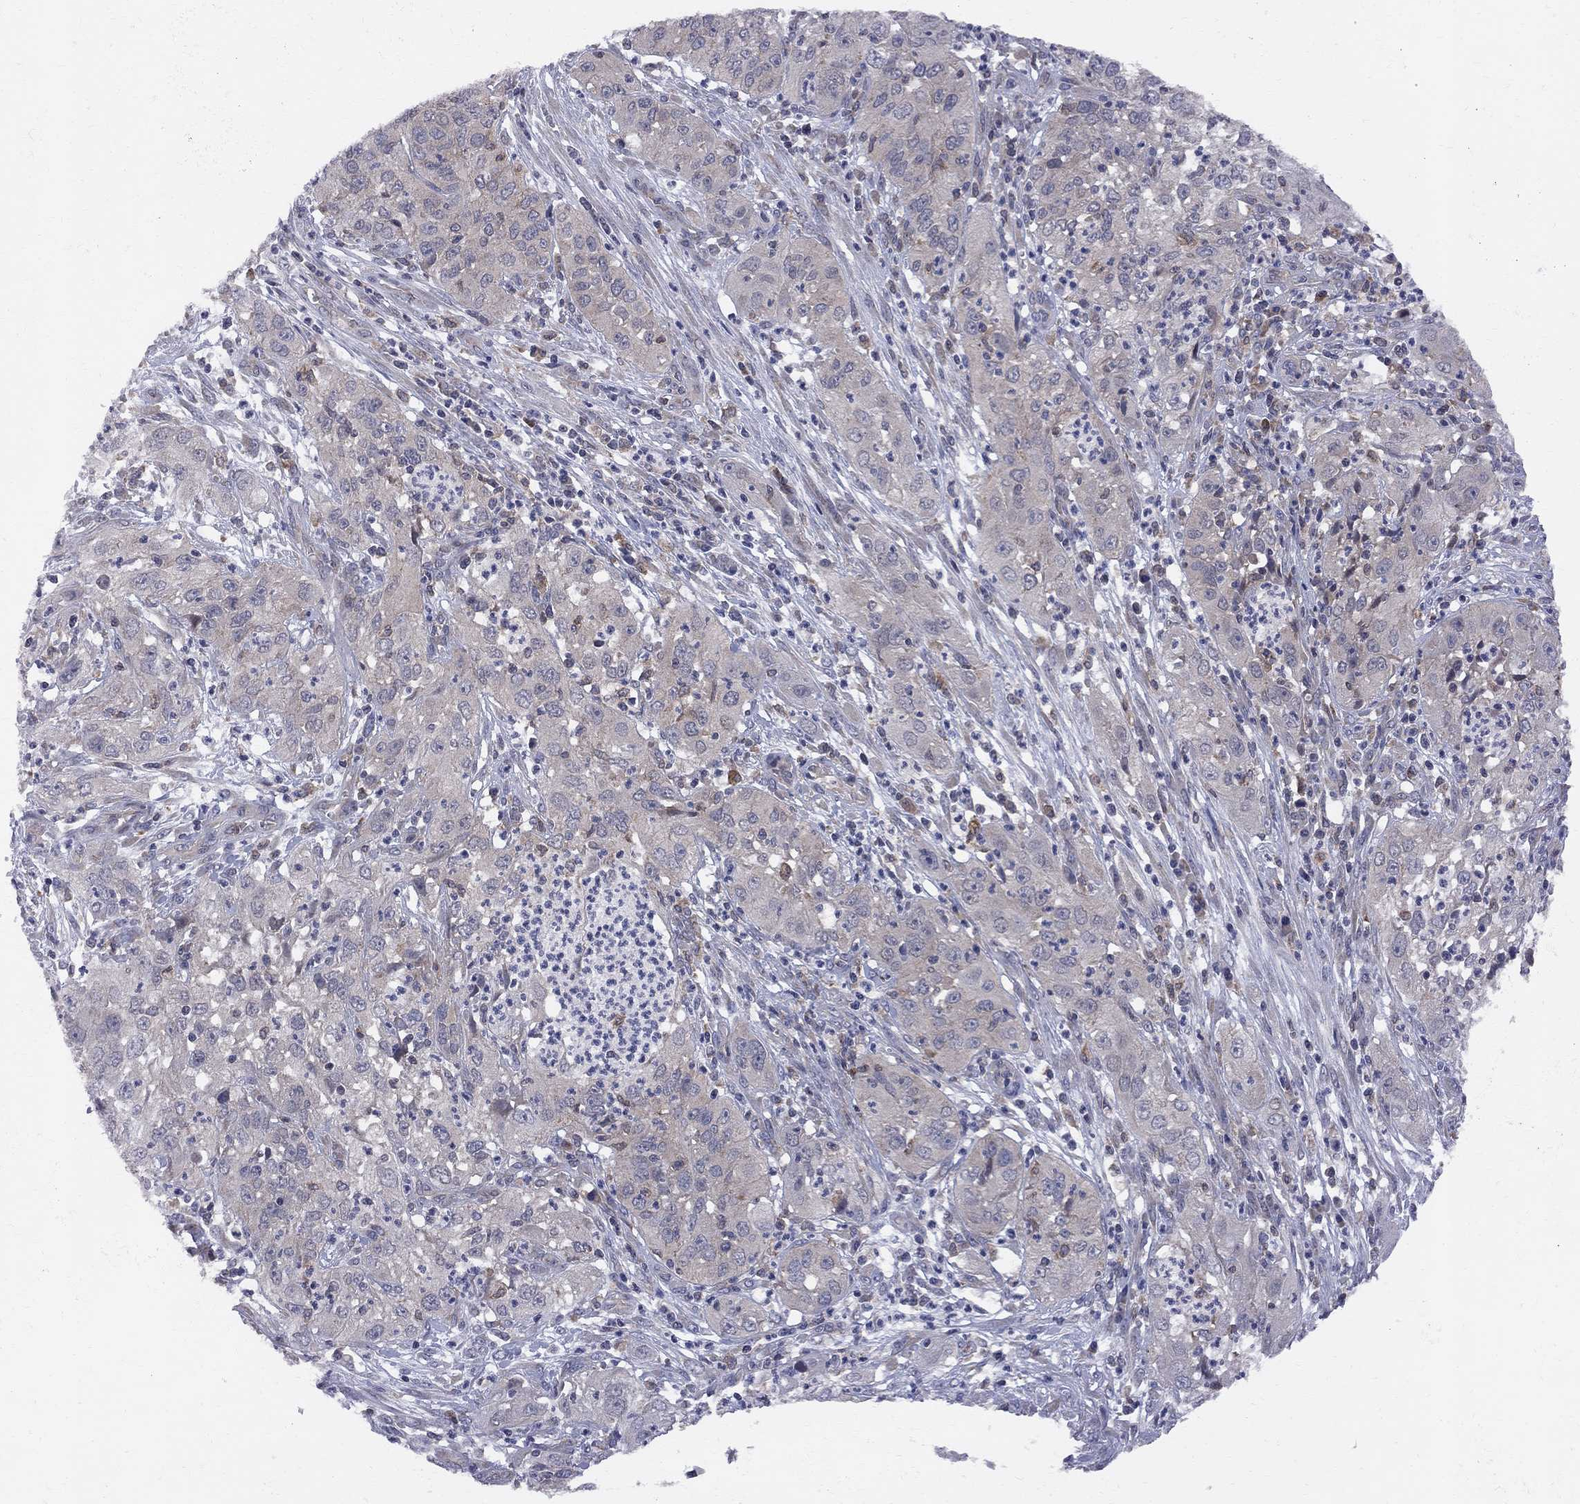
{"staining": {"intensity": "weak", "quantity": ">75%", "location": "cytoplasmic/membranous"}, "tissue": "cervical cancer", "cell_type": "Tumor cells", "image_type": "cancer", "snomed": [{"axis": "morphology", "description": "Squamous cell carcinoma, NOS"}, {"axis": "topography", "description": "Cervix"}], "caption": "Weak cytoplasmic/membranous protein positivity is identified in approximately >75% of tumor cells in cervical squamous cell carcinoma.", "gene": "CNOT11", "patient": {"sex": "female", "age": 32}}